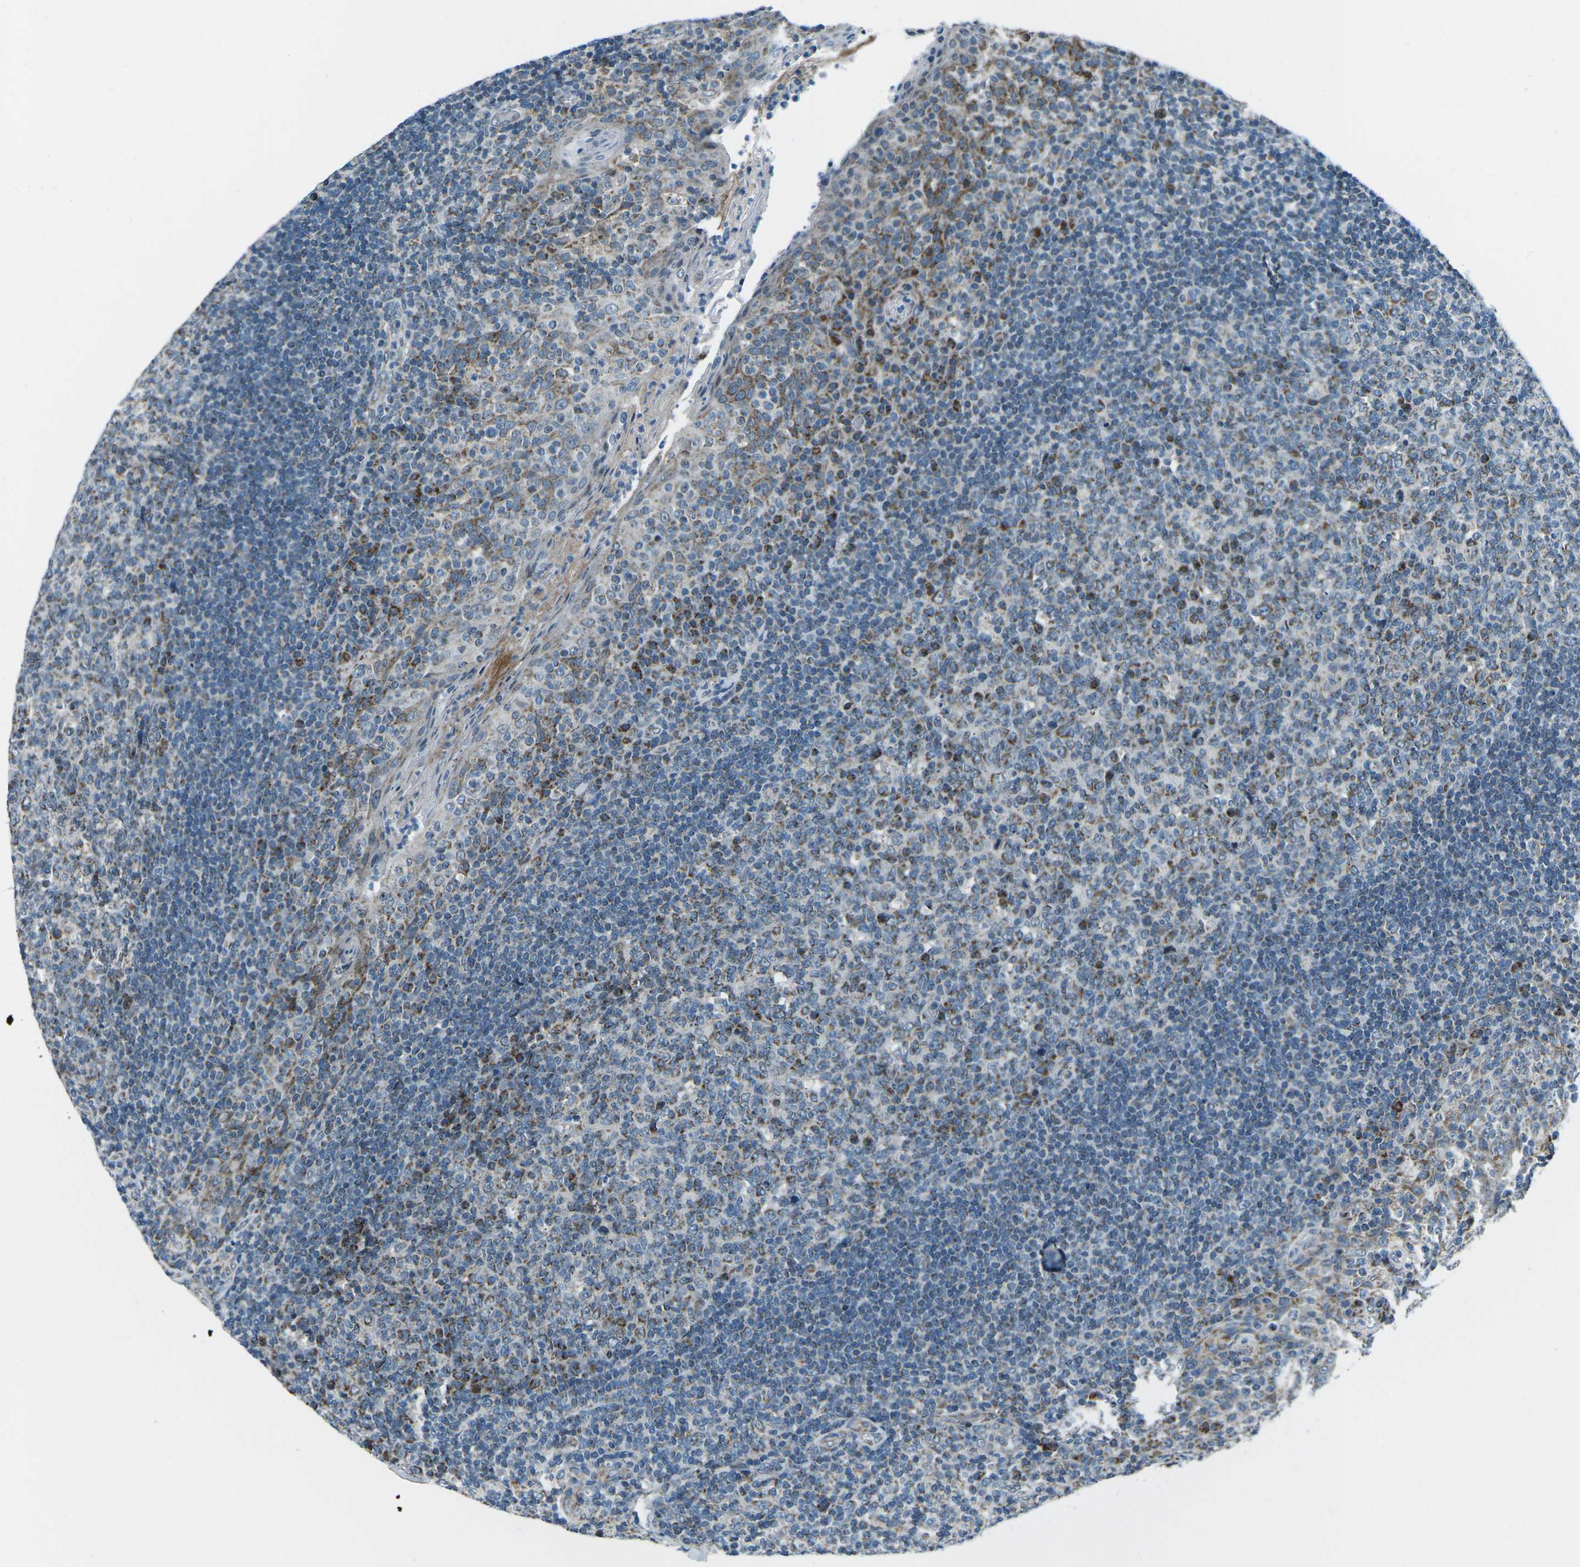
{"staining": {"intensity": "moderate", "quantity": "25%-75%", "location": "cytoplasmic/membranous"}, "tissue": "tonsil", "cell_type": "Germinal center cells", "image_type": "normal", "snomed": [{"axis": "morphology", "description": "Normal tissue, NOS"}, {"axis": "topography", "description": "Tonsil"}], "caption": "Immunohistochemical staining of benign human tonsil displays 25%-75% levels of moderate cytoplasmic/membranous protein expression in about 25%-75% of germinal center cells.", "gene": "RFESD", "patient": {"sex": "male", "age": 17}}